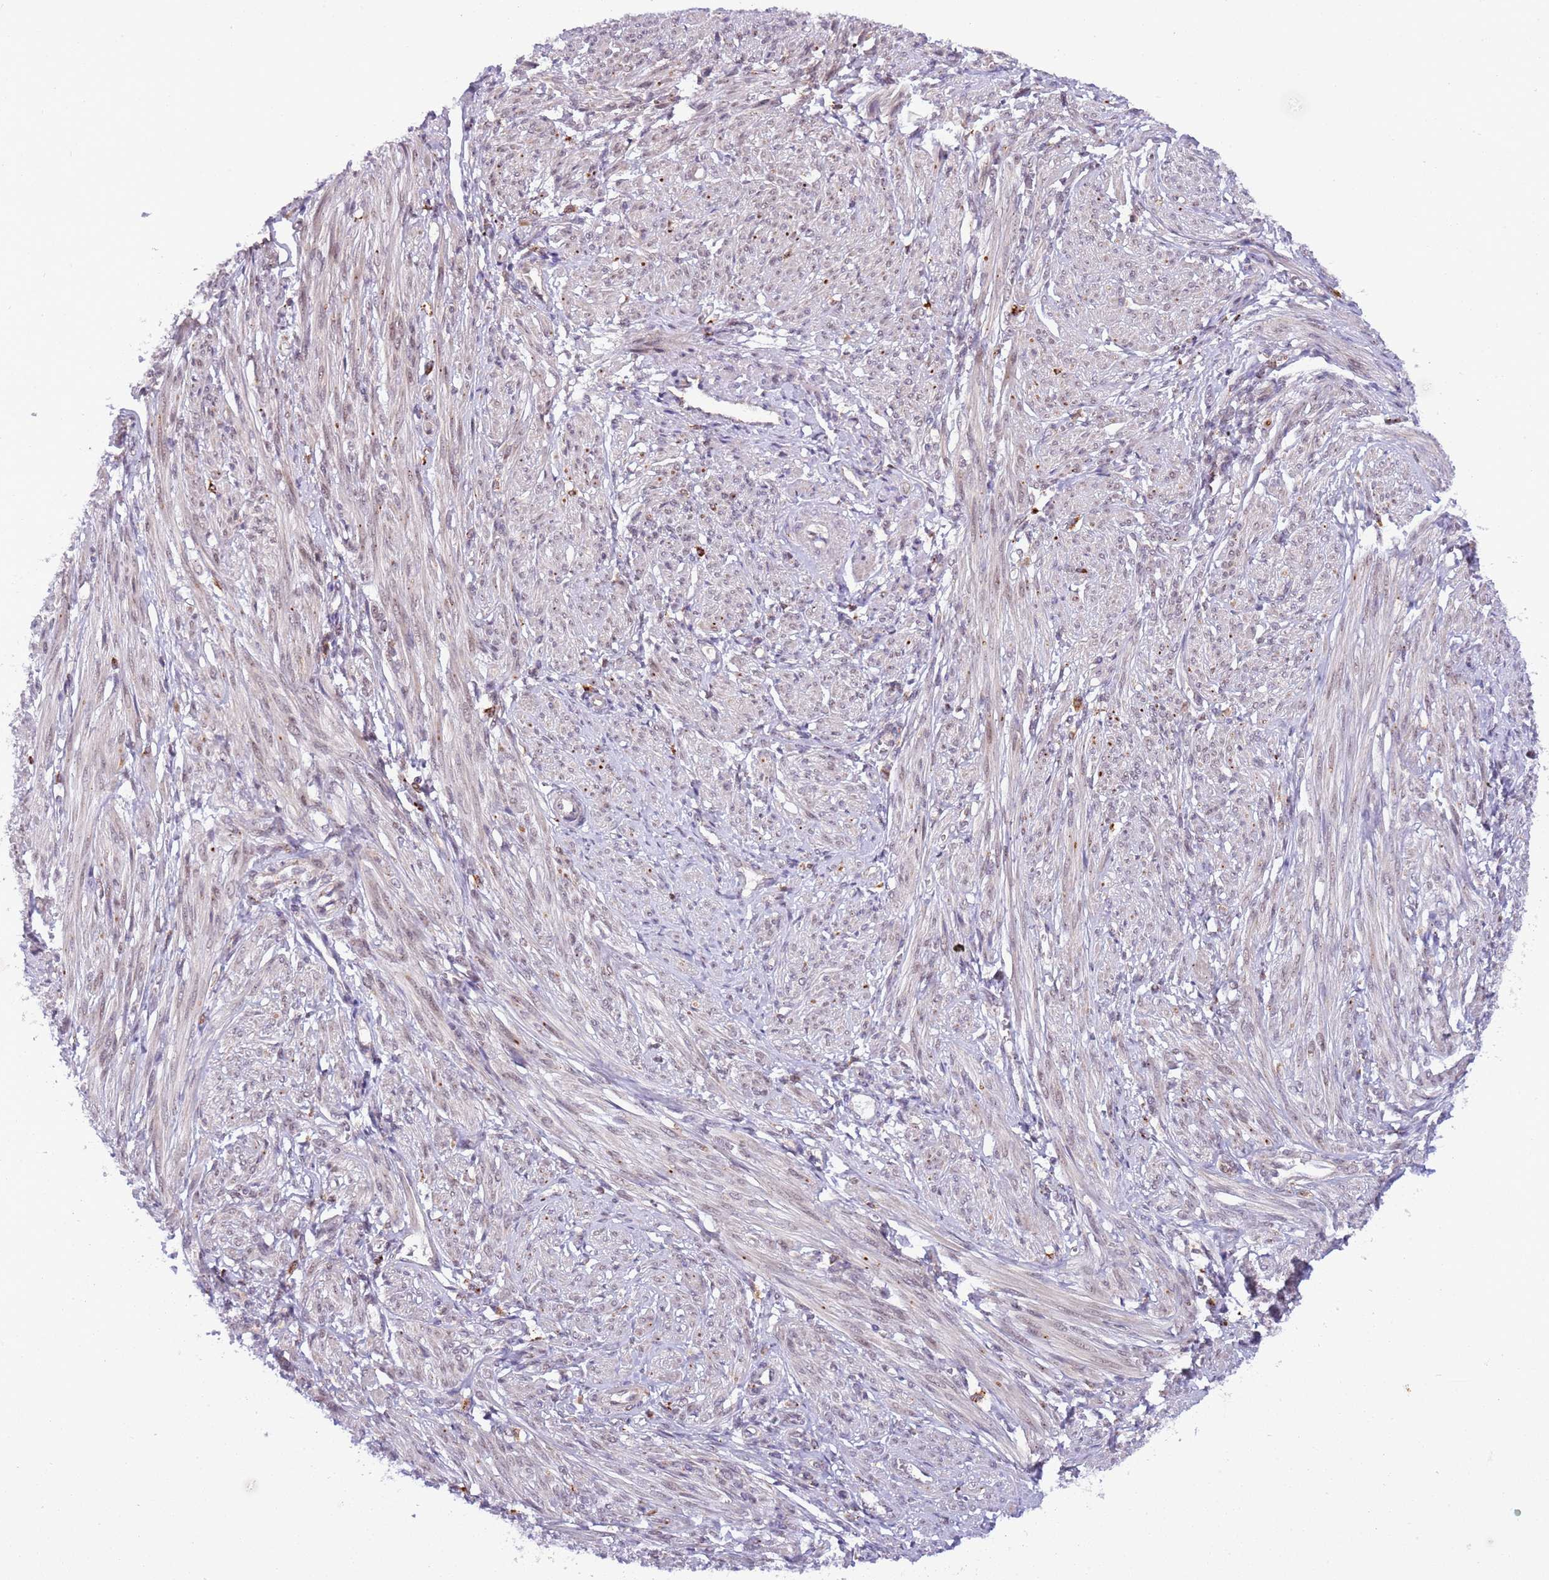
{"staining": {"intensity": "negative", "quantity": "none", "location": "none"}, "tissue": "smooth muscle", "cell_type": "Smooth muscle cells", "image_type": "normal", "snomed": [{"axis": "morphology", "description": "Normal tissue, NOS"}, {"axis": "topography", "description": "Smooth muscle"}], "caption": "Immunohistochemistry micrograph of normal smooth muscle: human smooth muscle stained with DAB shows no significant protein positivity in smooth muscle cells.", "gene": "TRIM27", "patient": {"sex": "female", "age": 39}}